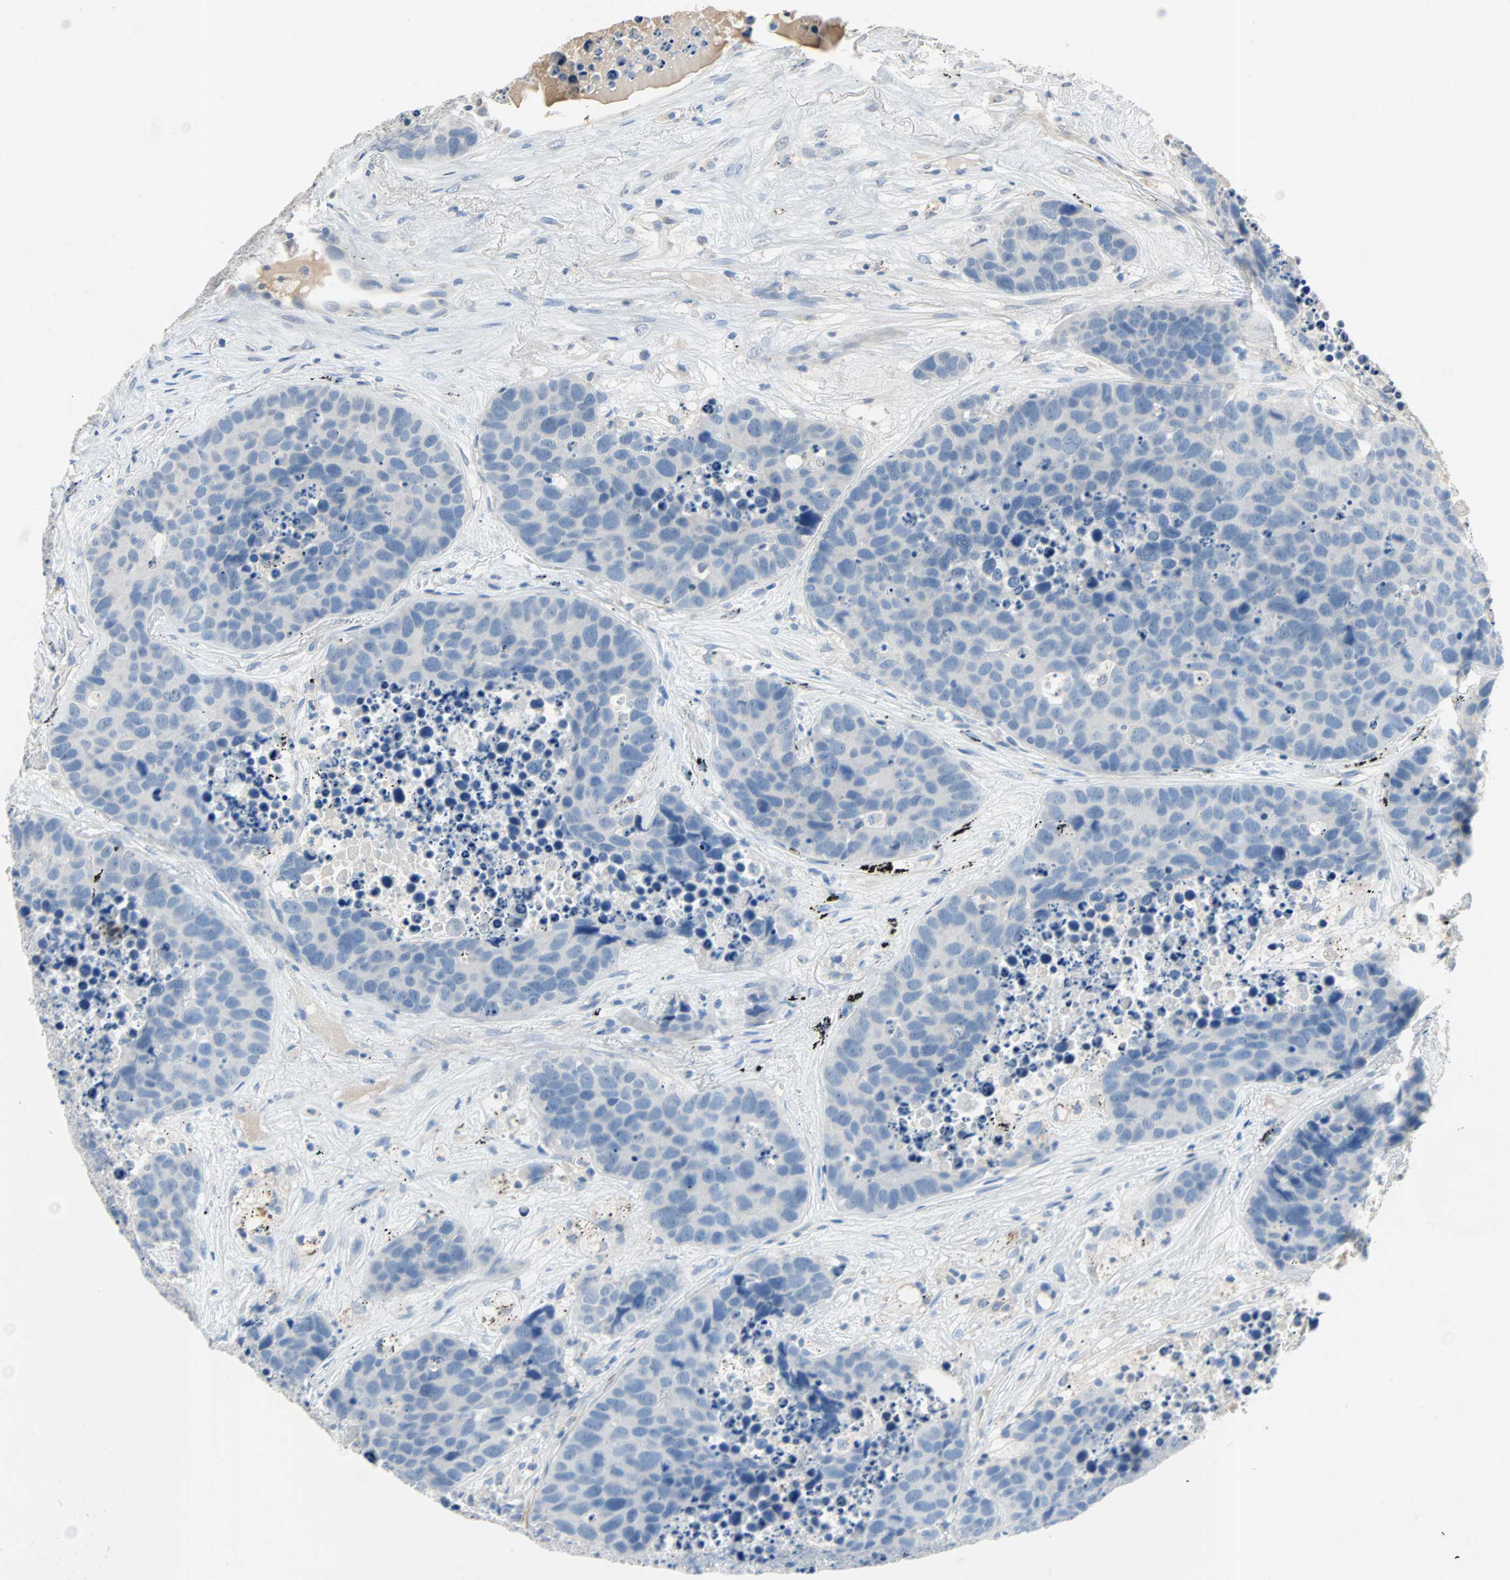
{"staining": {"intensity": "negative", "quantity": "none", "location": "none"}, "tissue": "carcinoid", "cell_type": "Tumor cells", "image_type": "cancer", "snomed": [{"axis": "morphology", "description": "Carcinoid, malignant, NOS"}, {"axis": "topography", "description": "Lung"}], "caption": "There is no significant staining in tumor cells of malignant carcinoid. (DAB immunohistochemistry with hematoxylin counter stain).", "gene": "PCDHB2", "patient": {"sex": "male", "age": 60}}